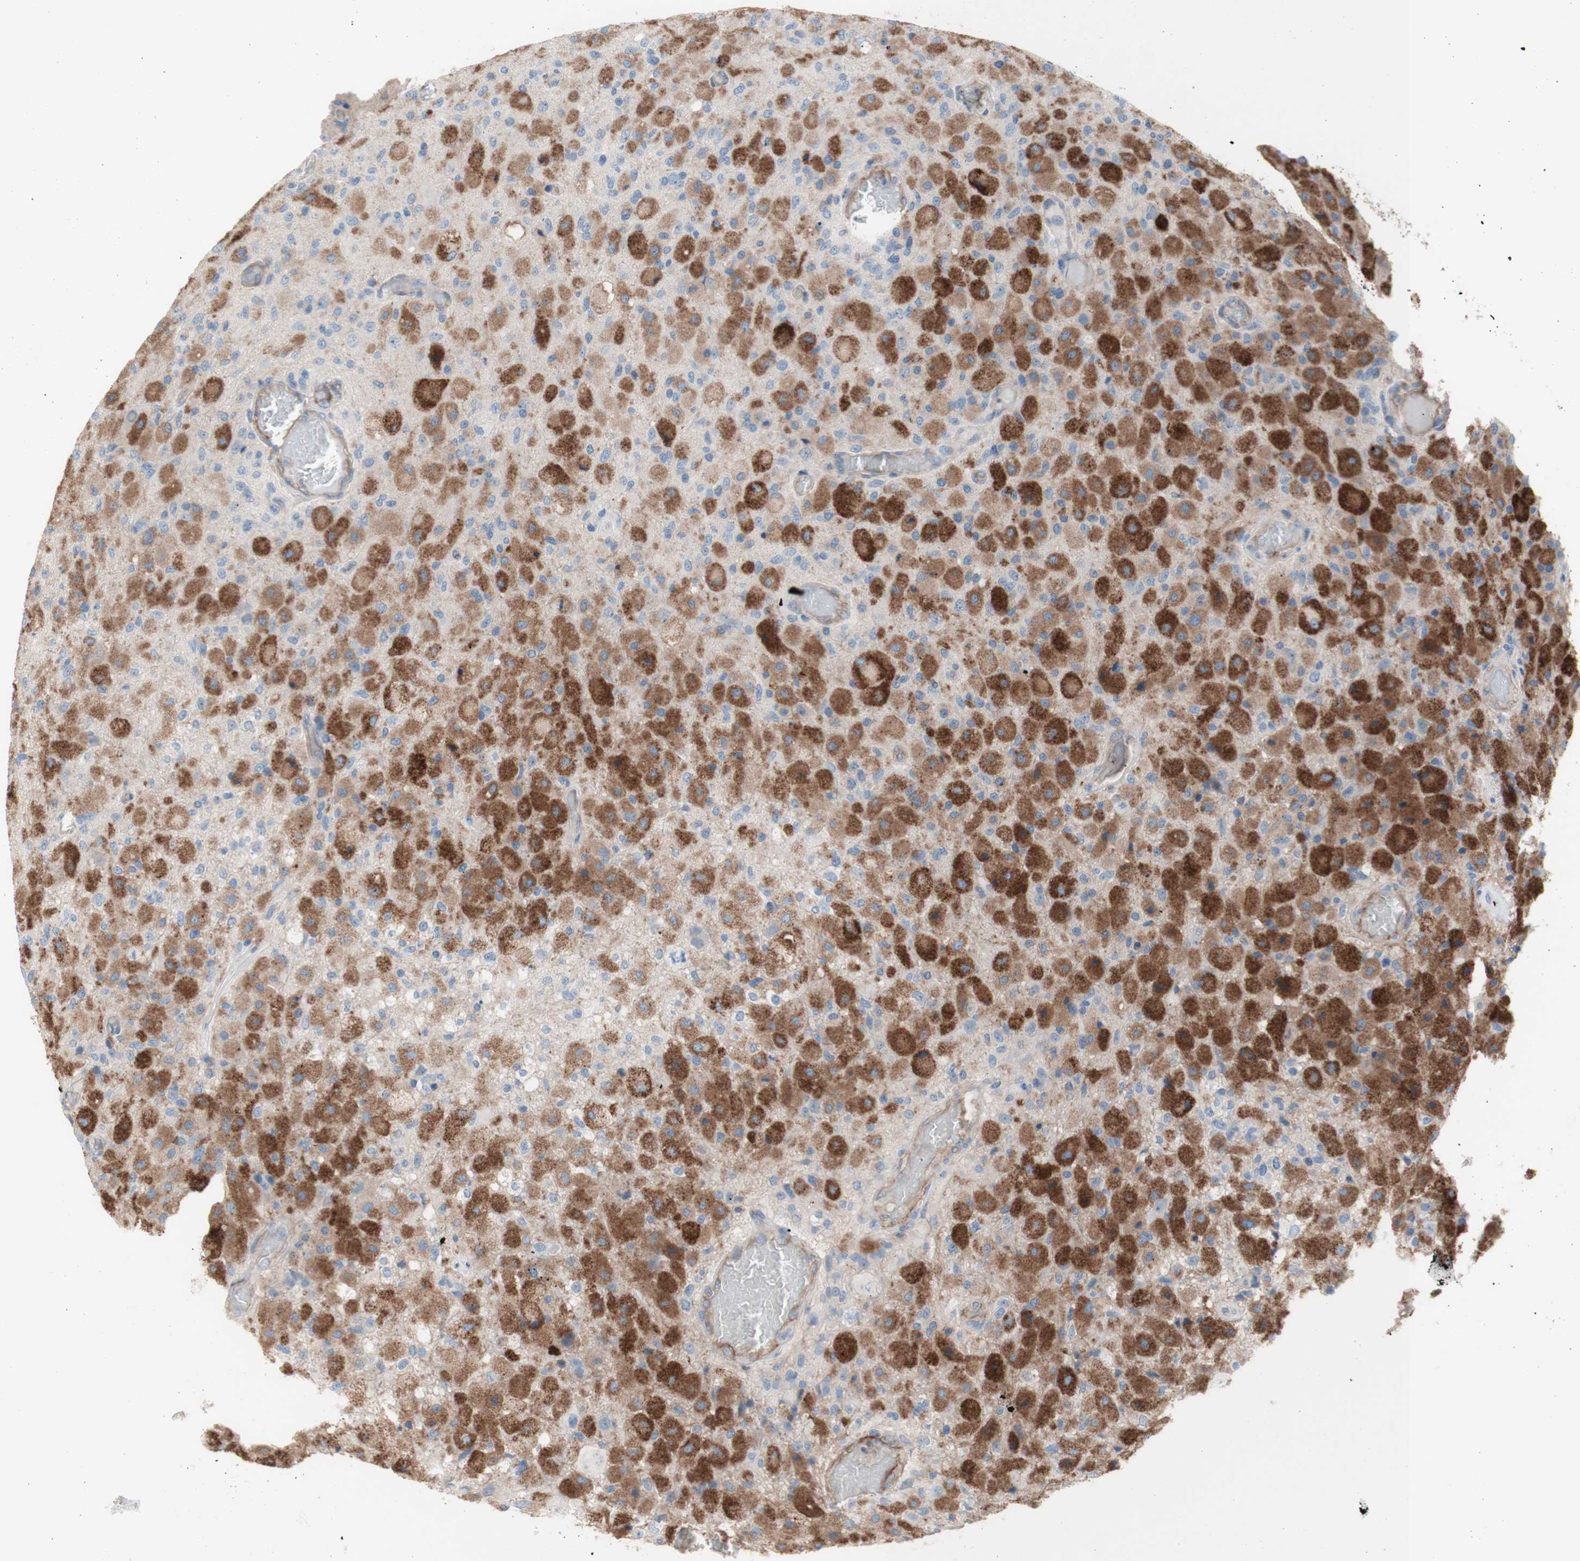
{"staining": {"intensity": "strong", "quantity": "25%-75%", "location": "cytoplasmic/membranous"}, "tissue": "glioma", "cell_type": "Tumor cells", "image_type": "cancer", "snomed": [{"axis": "morphology", "description": "Normal tissue, NOS"}, {"axis": "morphology", "description": "Glioma, malignant, High grade"}, {"axis": "topography", "description": "Cerebral cortex"}], "caption": "Glioma stained with a protein marker reveals strong staining in tumor cells.", "gene": "CD46", "patient": {"sex": "male", "age": 77}}